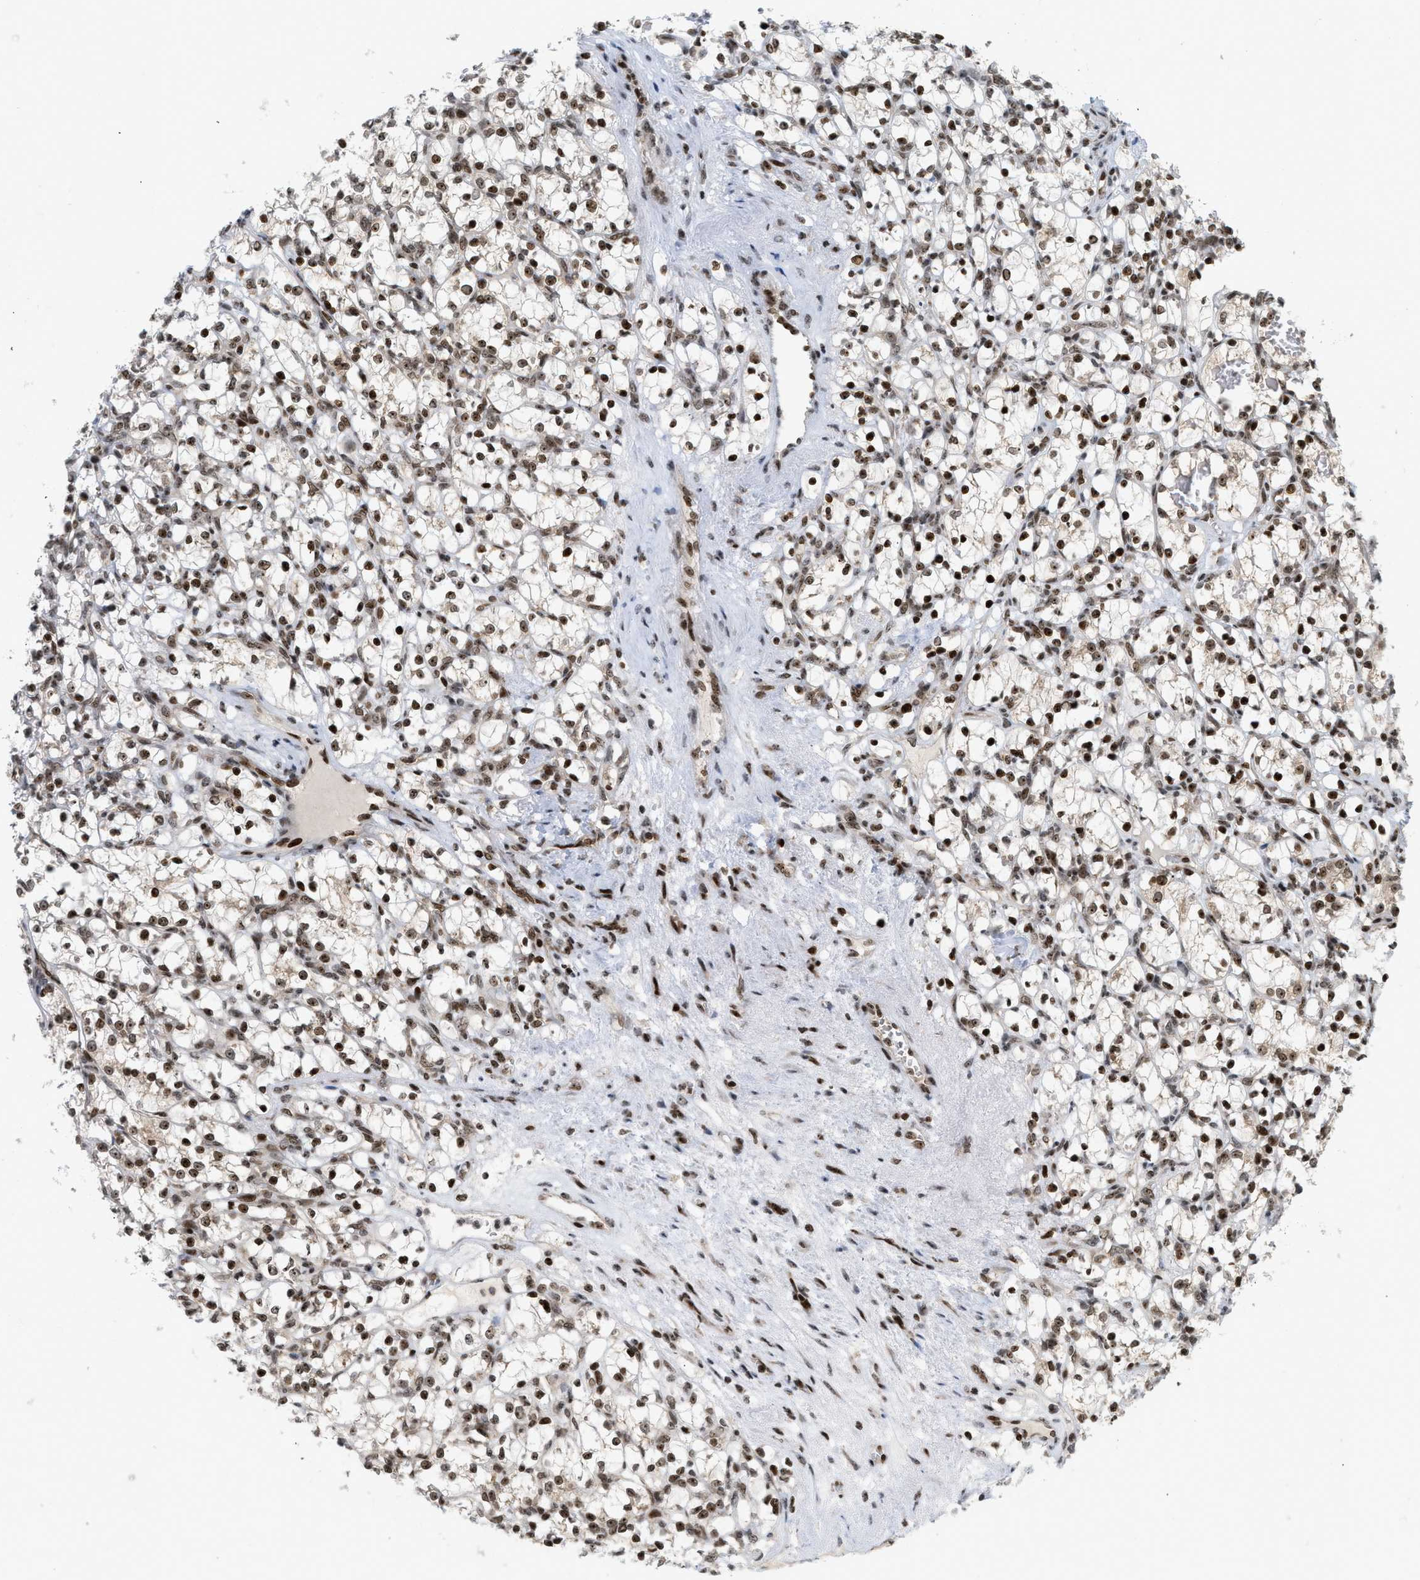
{"staining": {"intensity": "strong", "quantity": ">75%", "location": "nuclear"}, "tissue": "renal cancer", "cell_type": "Tumor cells", "image_type": "cancer", "snomed": [{"axis": "morphology", "description": "Adenocarcinoma, NOS"}, {"axis": "topography", "description": "Kidney"}], "caption": "Renal cancer was stained to show a protein in brown. There is high levels of strong nuclear staining in about >75% of tumor cells. Immunohistochemistry stains the protein of interest in brown and the nuclei are stained blue.", "gene": "ZNF22", "patient": {"sex": "female", "age": 69}}